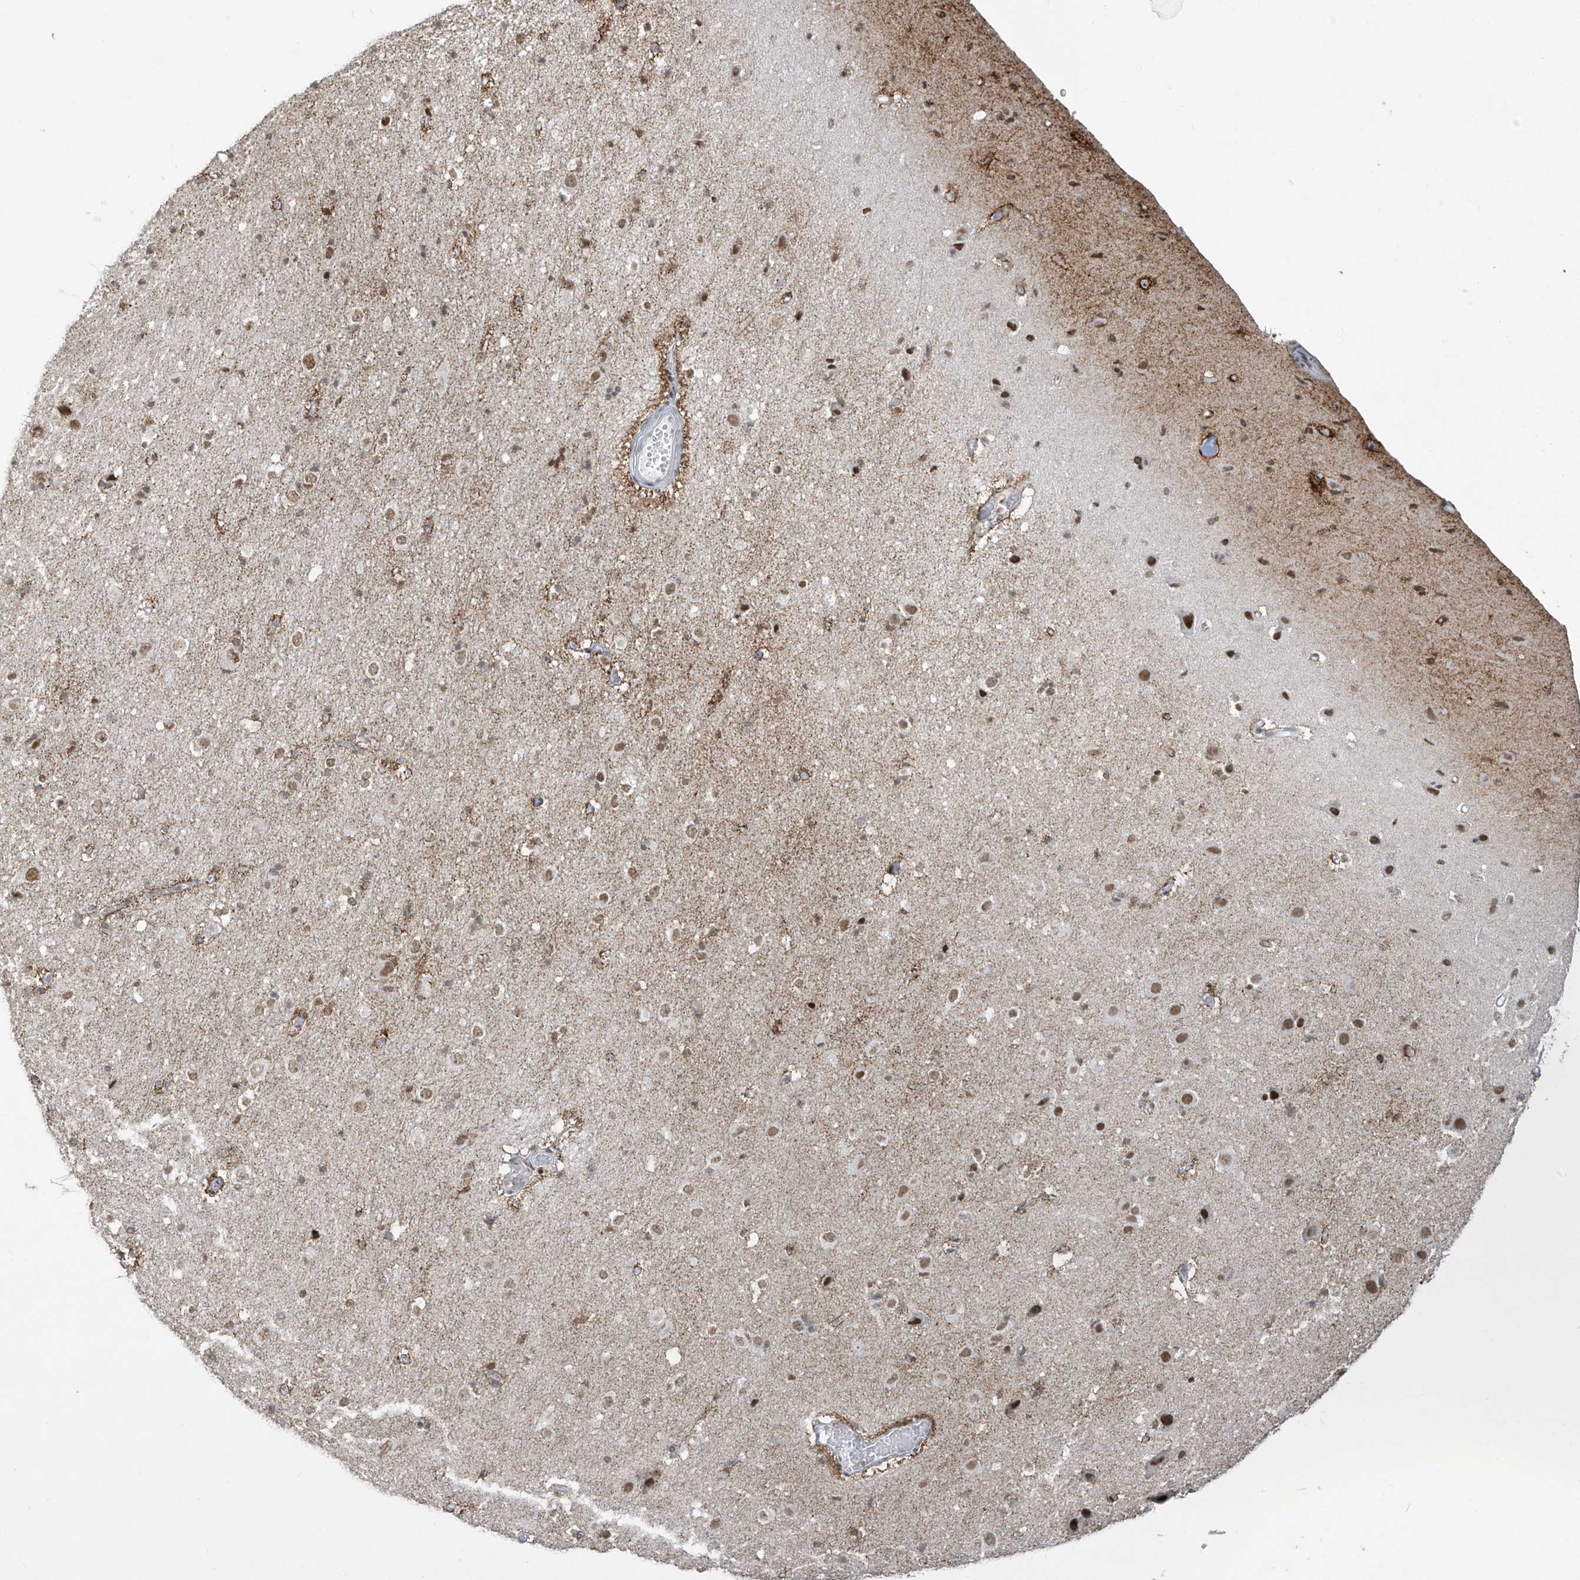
{"staining": {"intensity": "moderate", "quantity": "25%-75%", "location": "nuclear"}, "tissue": "cerebral cortex", "cell_type": "Endothelial cells", "image_type": "normal", "snomed": [{"axis": "morphology", "description": "Normal tissue, NOS"}, {"axis": "topography", "description": "Cerebral cortex"}], "caption": "IHC of normal human cerebral cortex reveals medium levels of moderate nuclear positivity in about 25%-75% of endothelial cells. Using DAB (brown) and hematoxylin (blue) stains, captured at high magnification using brightfield microscopy.", "gene": "MS4A6A", "patient": {"sex": "male", "age": 34}}